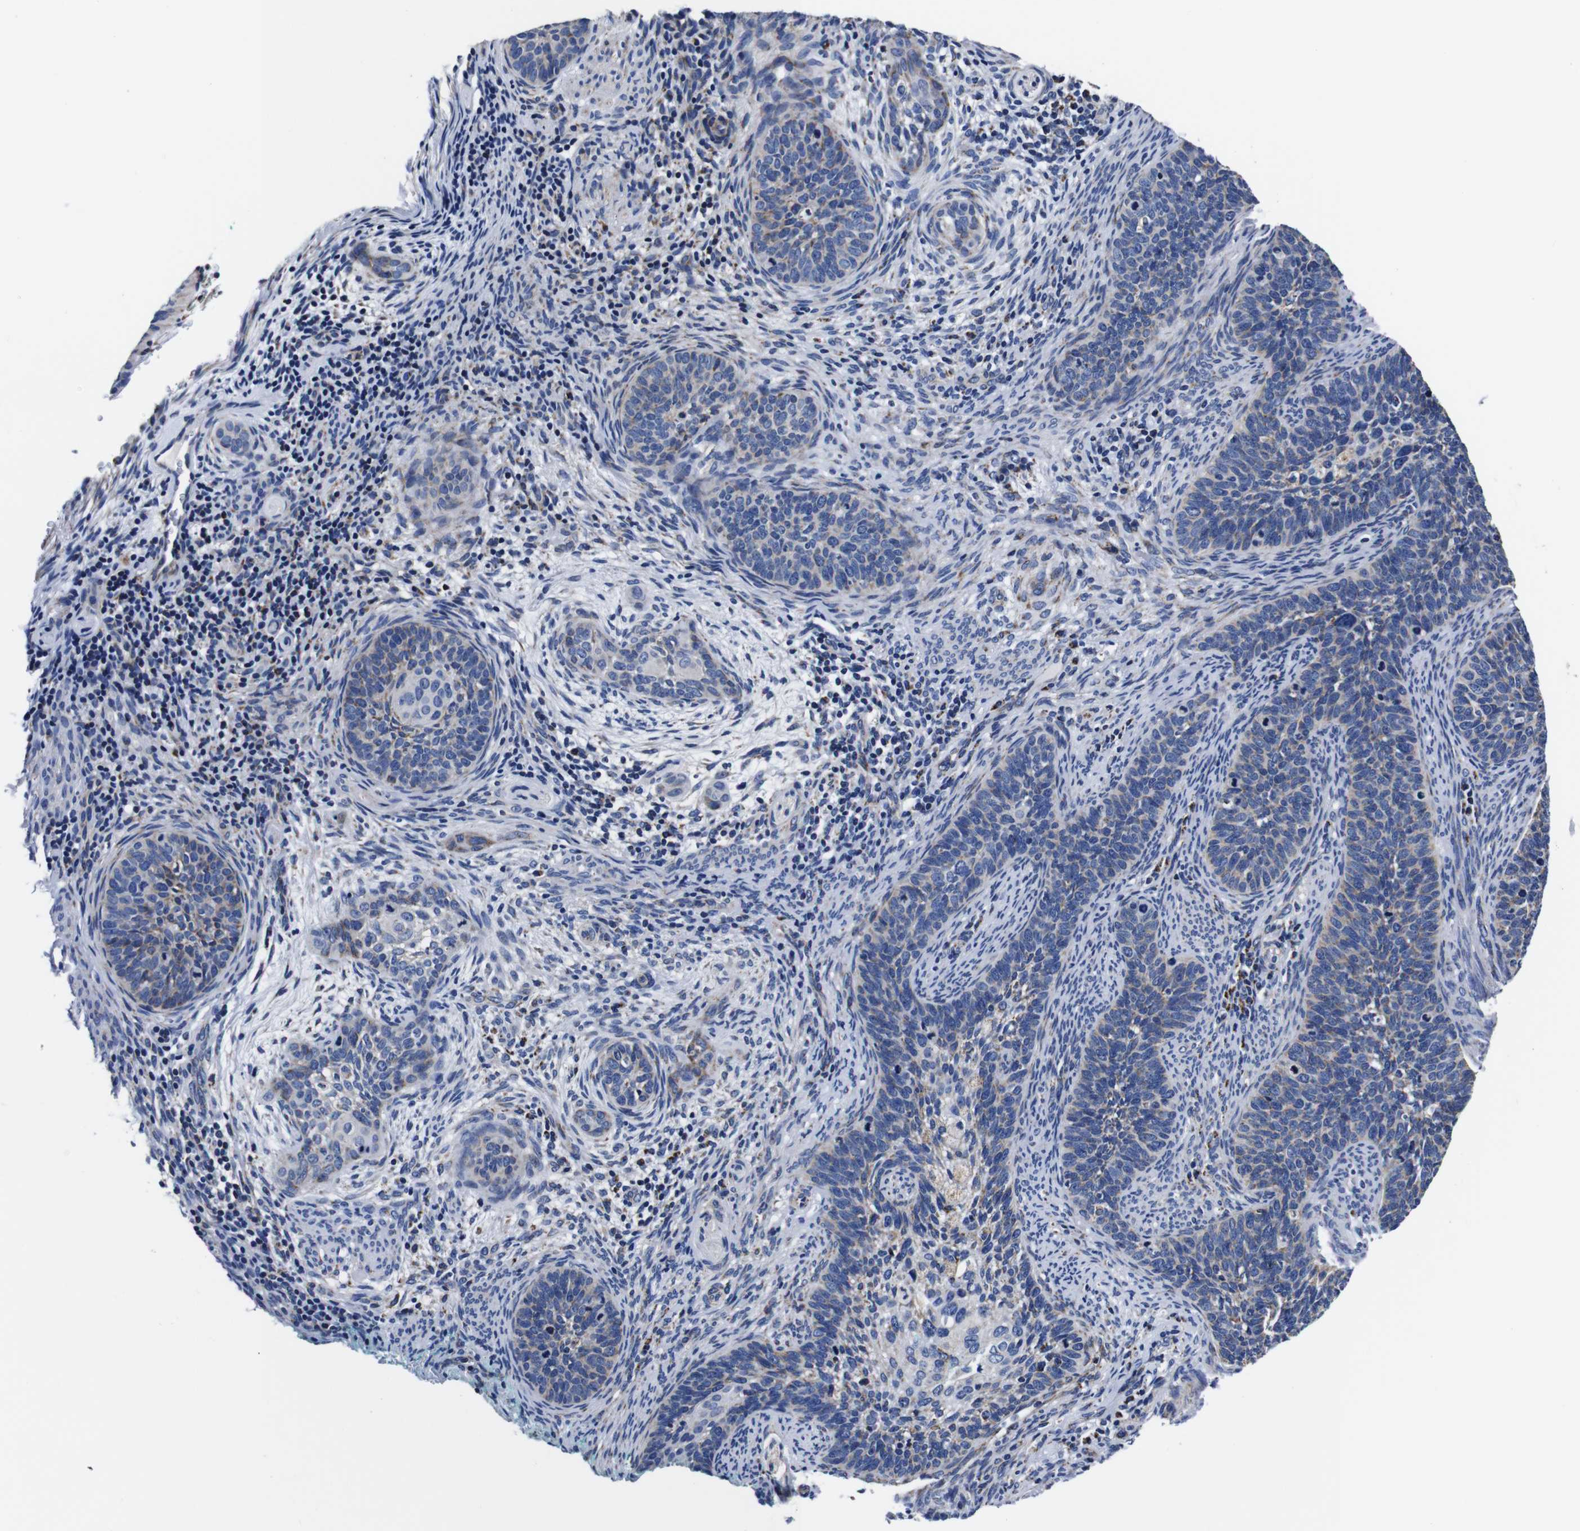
{"staining": {"intensity": "weak", "quantity": "<25%", "location": "cytoplasmic/membranous"}, "tissue": "cervical cancer", "cell_type": "Tumor cells", "image_type": "cancer", "snomed": [{"axis": "morphology", "description": "Squamous cell carcinoma, NOS"}, {"axis": "topography", "description": "Cervix"}], "caption": "A high-resolution image shows immunohistochemistry staining of cervical squamous cell carcinoma, which exhibits no significant positivity in tumor cells.", "gene": "FKBP9", "patient": {"sex": "female", "age": 33}}